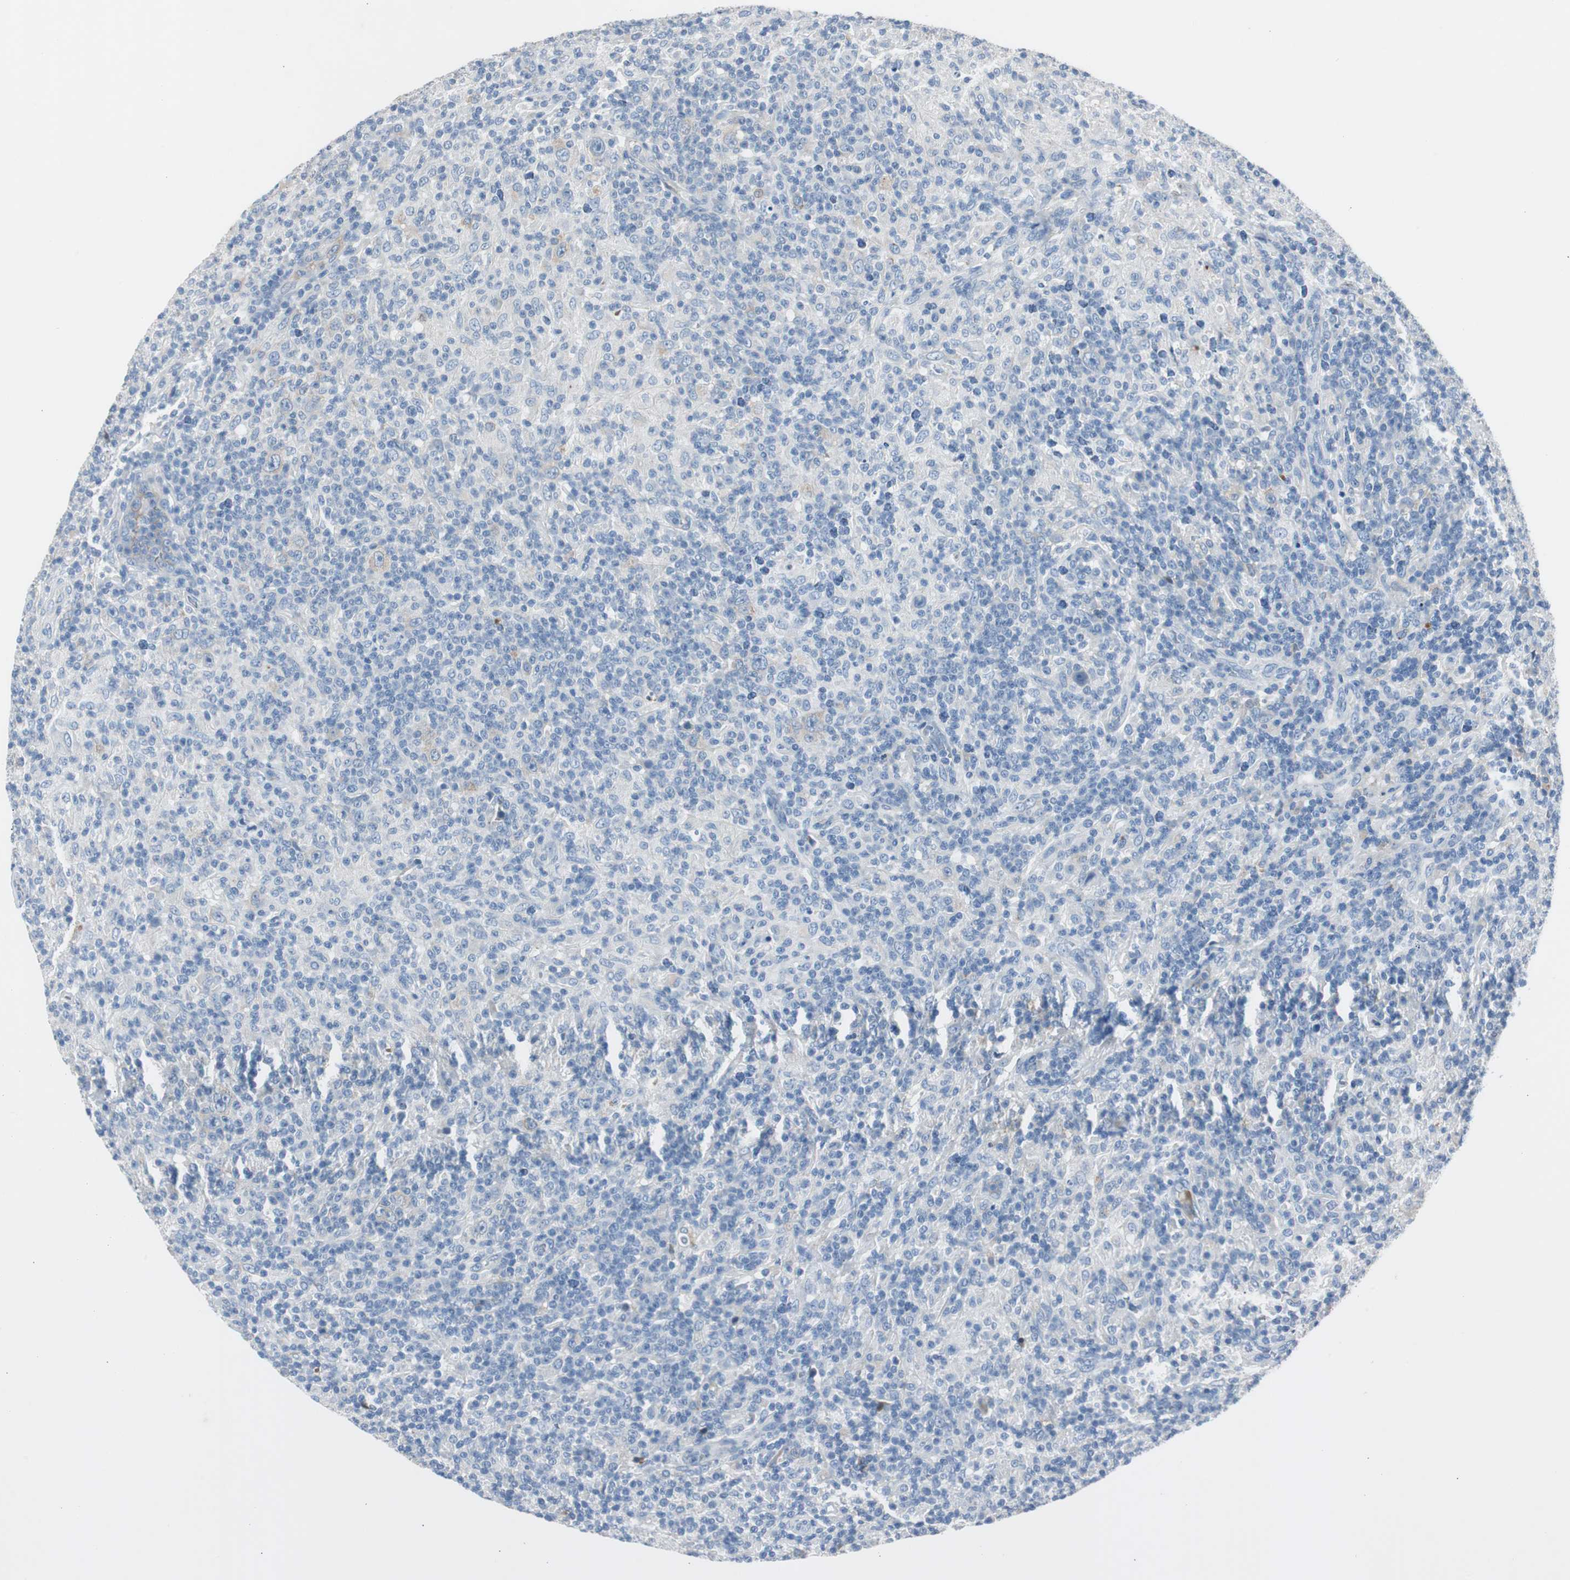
{"staining": {"intensity": "weak", "quantity": ">75%", "location": "cytoplasmic/membranous"}, "tissue": "lymphoma", "cell_type": "Tumor cells", "image_type": "cancer", "snomed": [{"axis": "morphology", "description": "Hodgkin's disease, NOS"}, {"axis": "topography", "description": "Lymph node"}], "caption": "Protein analysis of Hodgkin's disease tissue shows weak cytoplasmic/membranous expression in approximately >75% of tumor cells.", "gene": "SERPINF1", "patient": {"sex": "male", "age": 70}}